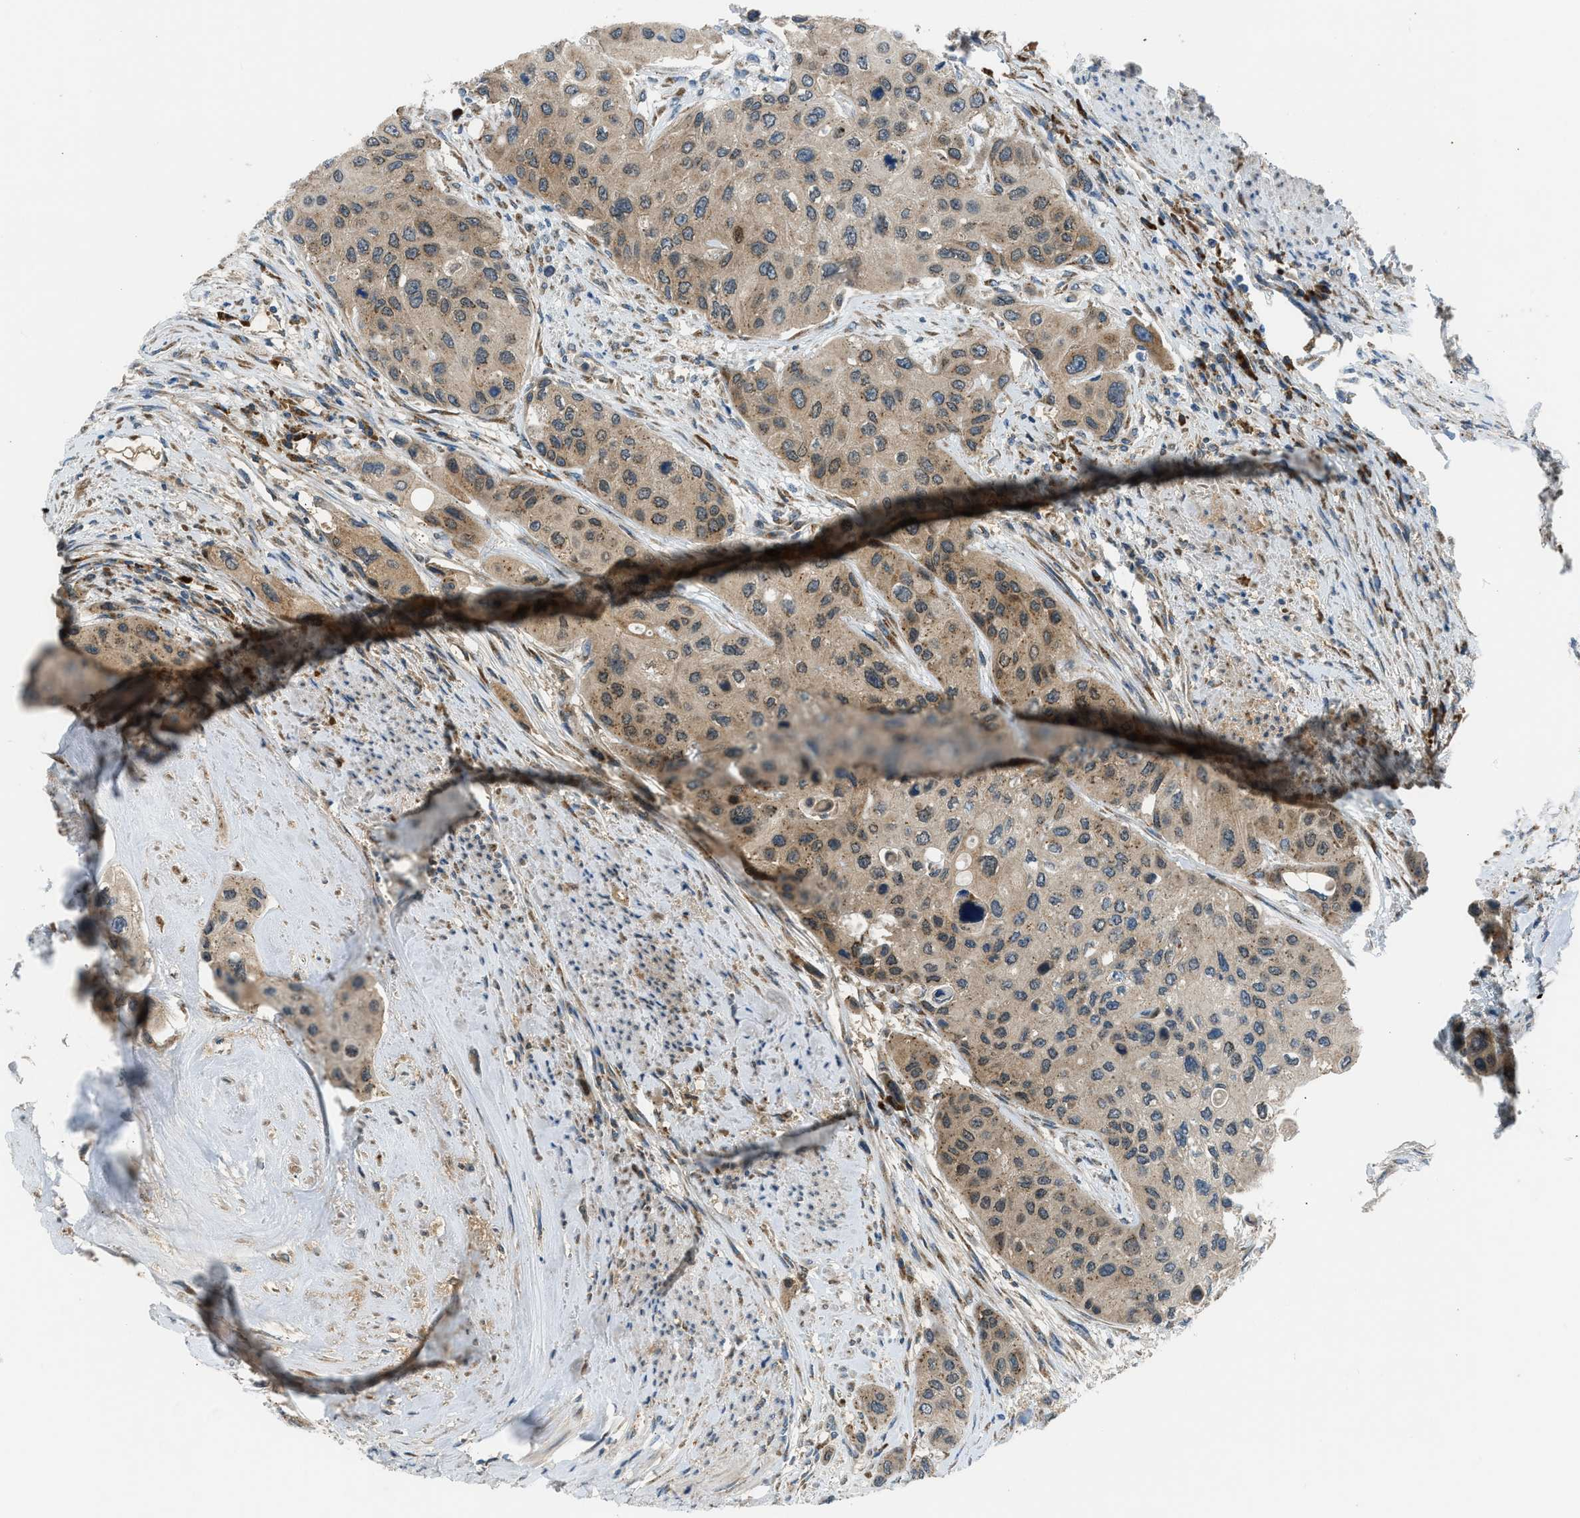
{"staining": {"intensity": "weak", "quantity": ">75%", "location": "cytoplasmic/membranous"}, "tissue": "urothelial cancer", "cell_type": "Tumor cells", "image_type": "cancer", "snomed": [{"axis": "morphology", "description": "Urothelial carcinoma, High grade"}, {"axis": "topography", "description": "Urinary bladder"}], "caption": "This is a photomicrograph of immunohistochemistry (IHC) staining of high-grade urothelial carcinoma, which shows weak positivity in the cytoplasmic/membranous of tumor cells.", "gene": "EDARADD", "patient": {"sex": "female", "age": 56}}